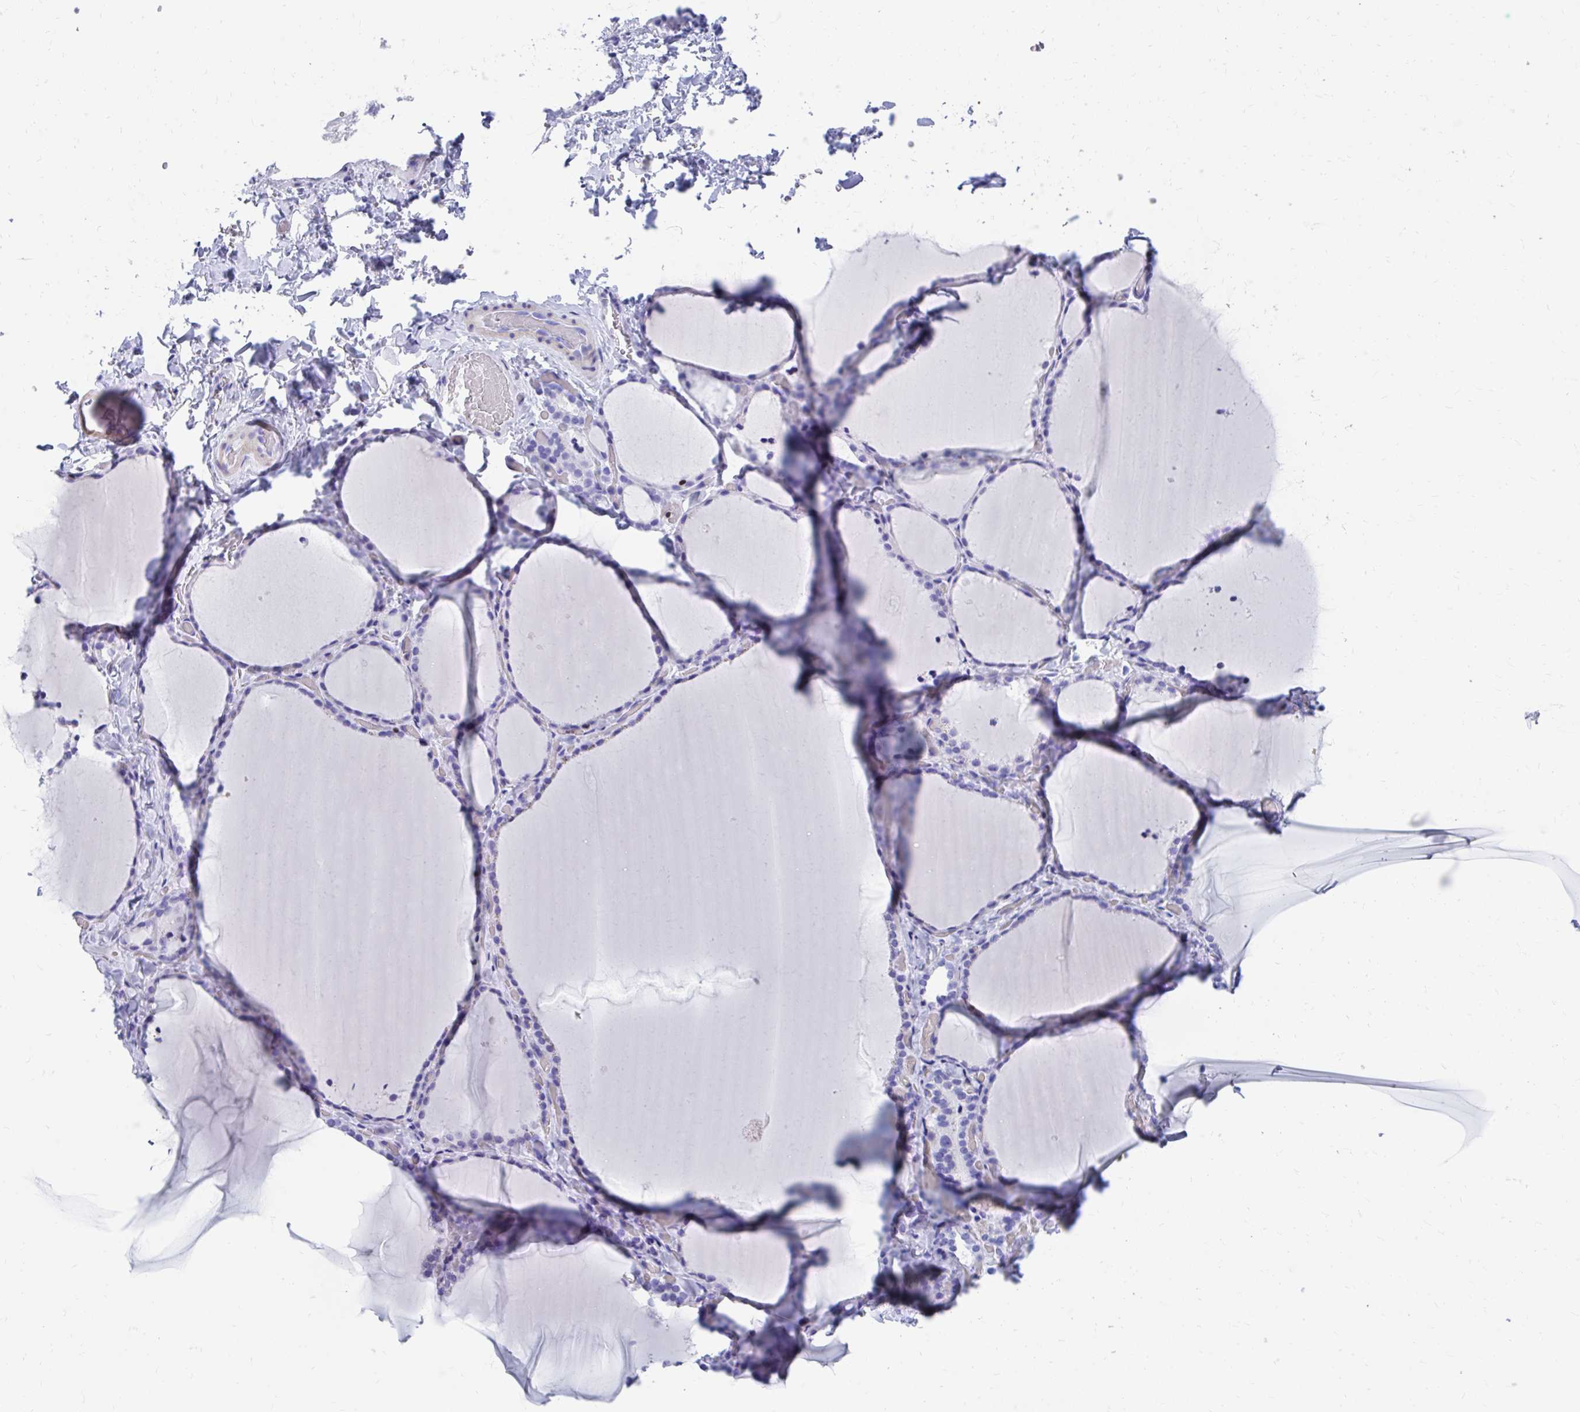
{"staining": {"intensity": "negative", "quantity": "none", "location": "none"}, "tissue": "thyroid gland", "cell_type": "Glandular cells", "image_type": "normal", "snomed": [{"axis": "morphology", "description": "Normal tissue, NOS"}, {"axis": "topography", "description": "Thyroid gland"}], "caption": "This micrograph is of benign thyroid gland stained with immunohistochemistry to label a protein in brown with the nuclei are counter-stained blue. There is no staining in glandular cells. (Immunohistochemistry, brightfield microscopy, high magnification).", "gene": "RUNX3", "patient": {"sex": "female", "age": 22}}